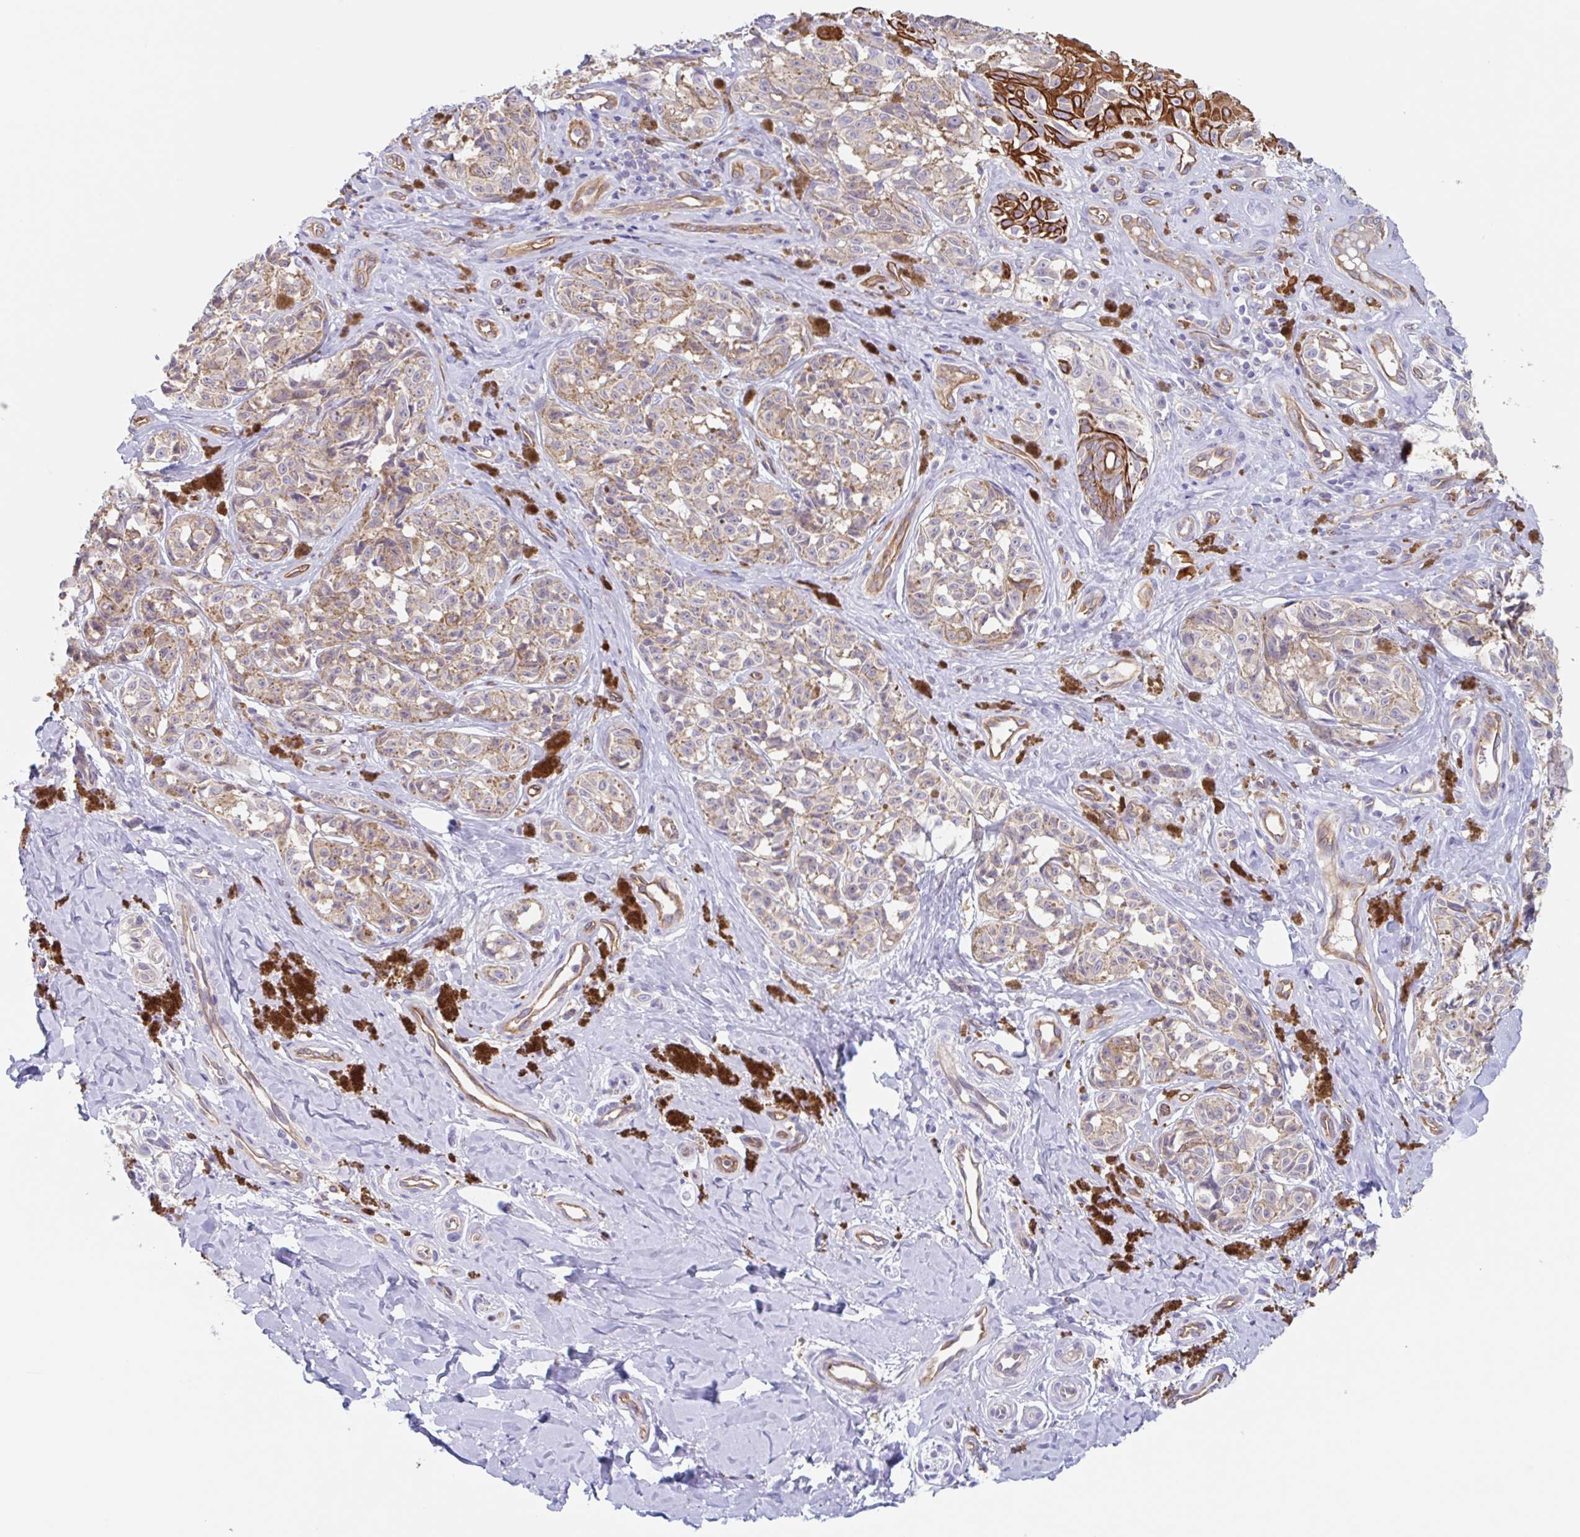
{"staining": {"intensity": "negative", "quantity": "none", "location": "none"}, "tissue": "melanoma", "cell_type": "Tumor cells", "image_type": "cancer", "snomed": [{"axis": "morphology", "description": "Malignant melanoma, NOS"}, {"axis": "topography", "description": "Skin"}], "caption": "Tumor cells are negative for brown protein staining in malignant melanoma.", "gene": "EHD4", "patient": {"sex": "female", "age": 65}}